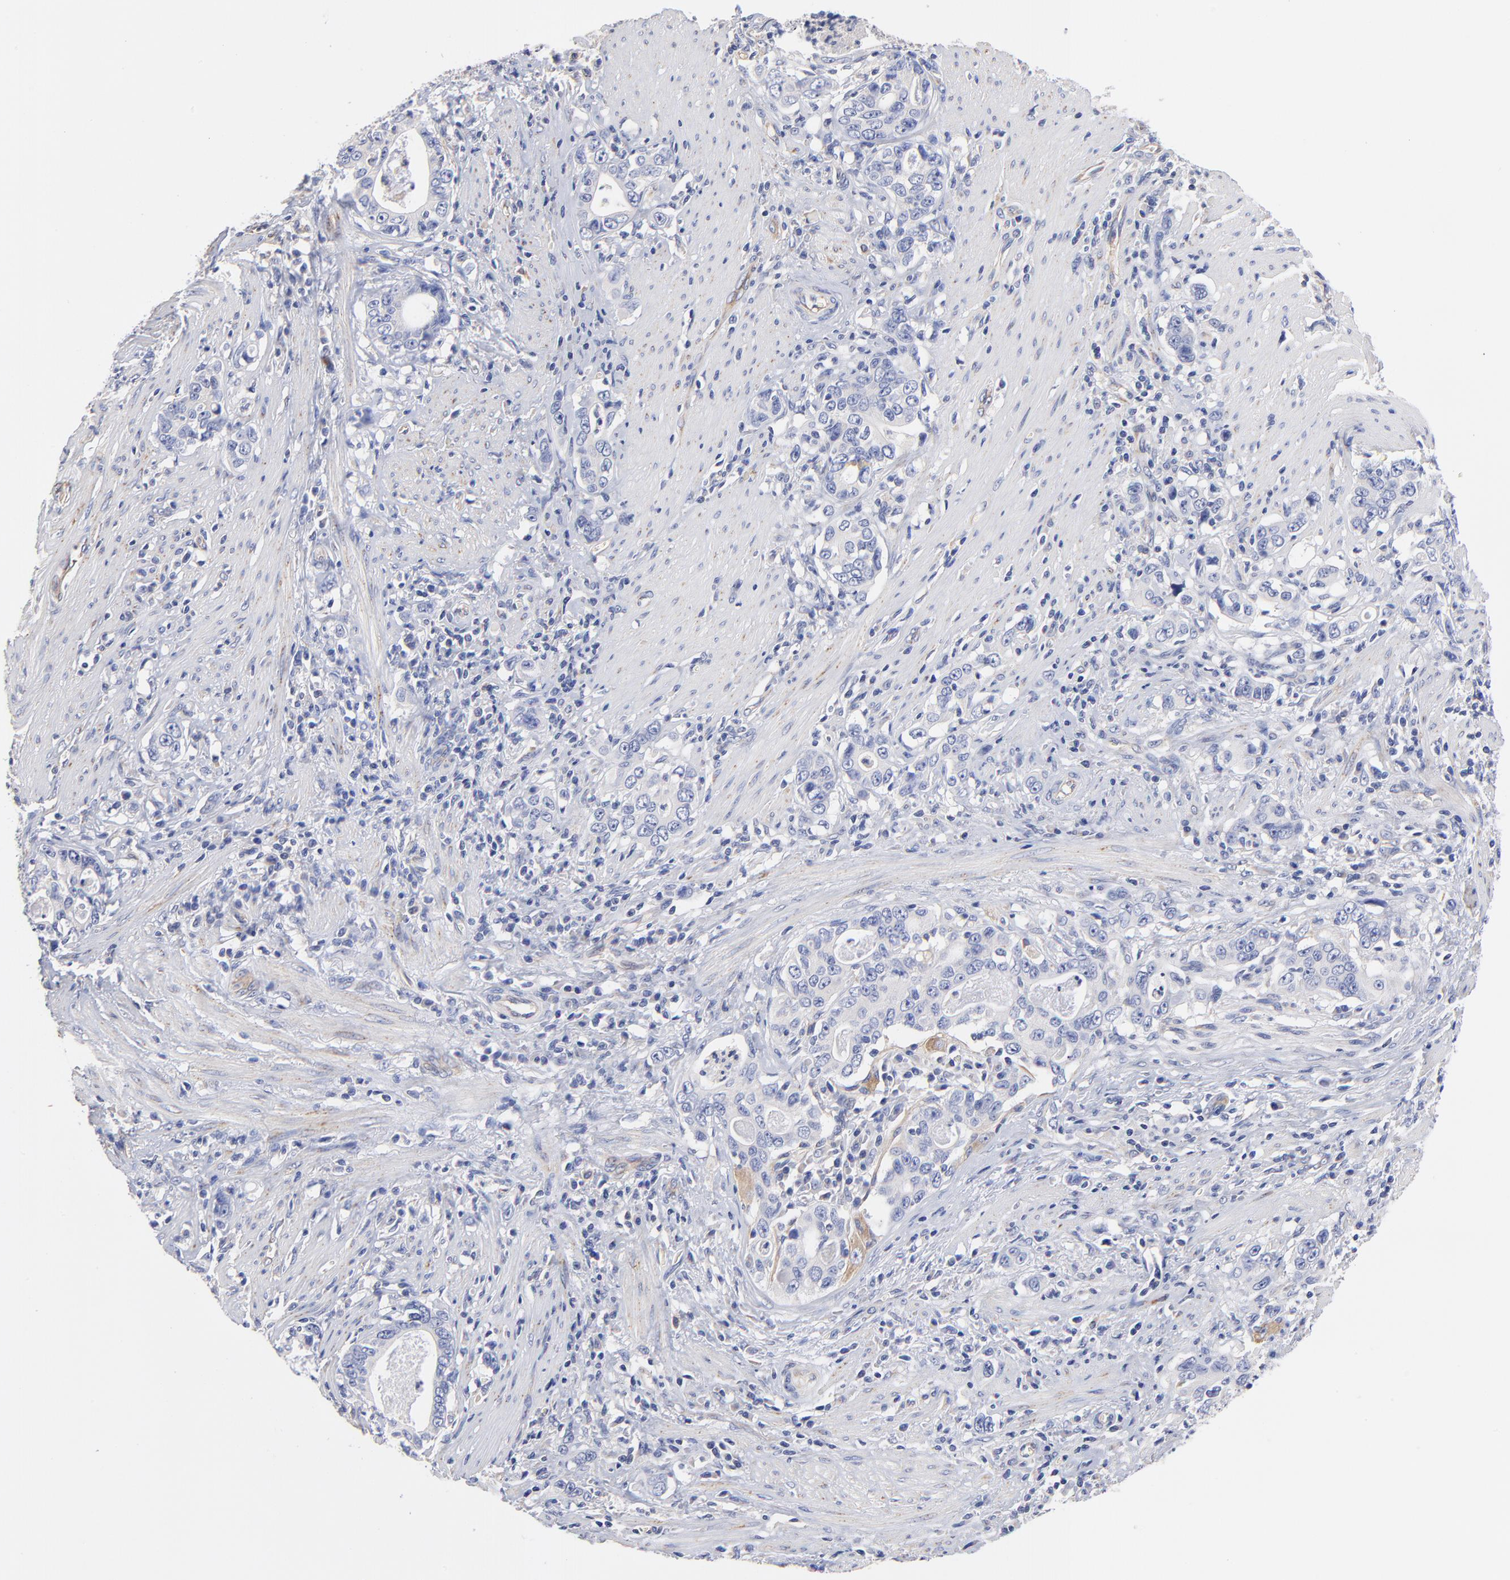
{"staining": {"intensity": "weak", "quantity": "<25%", "location": "cytoplasmic/membranous"}, "tissue": "stomach cancer", "cell_type": "Tumor cells", "image_type": "cancer", "snomed": [{"axis": "morphology", "description": "Adenocarcinoma, NOS"}, {"axis": "topography", "description": "Stomach, lower"}], "caption": "Stomach cancer (adenocarcinoma) stained for a protein using immunohistochemistry (IHC) reveals no positivity tumor cells.", "gene": "HS3ST1", "patient": {"sex": "female", "age": 72}}